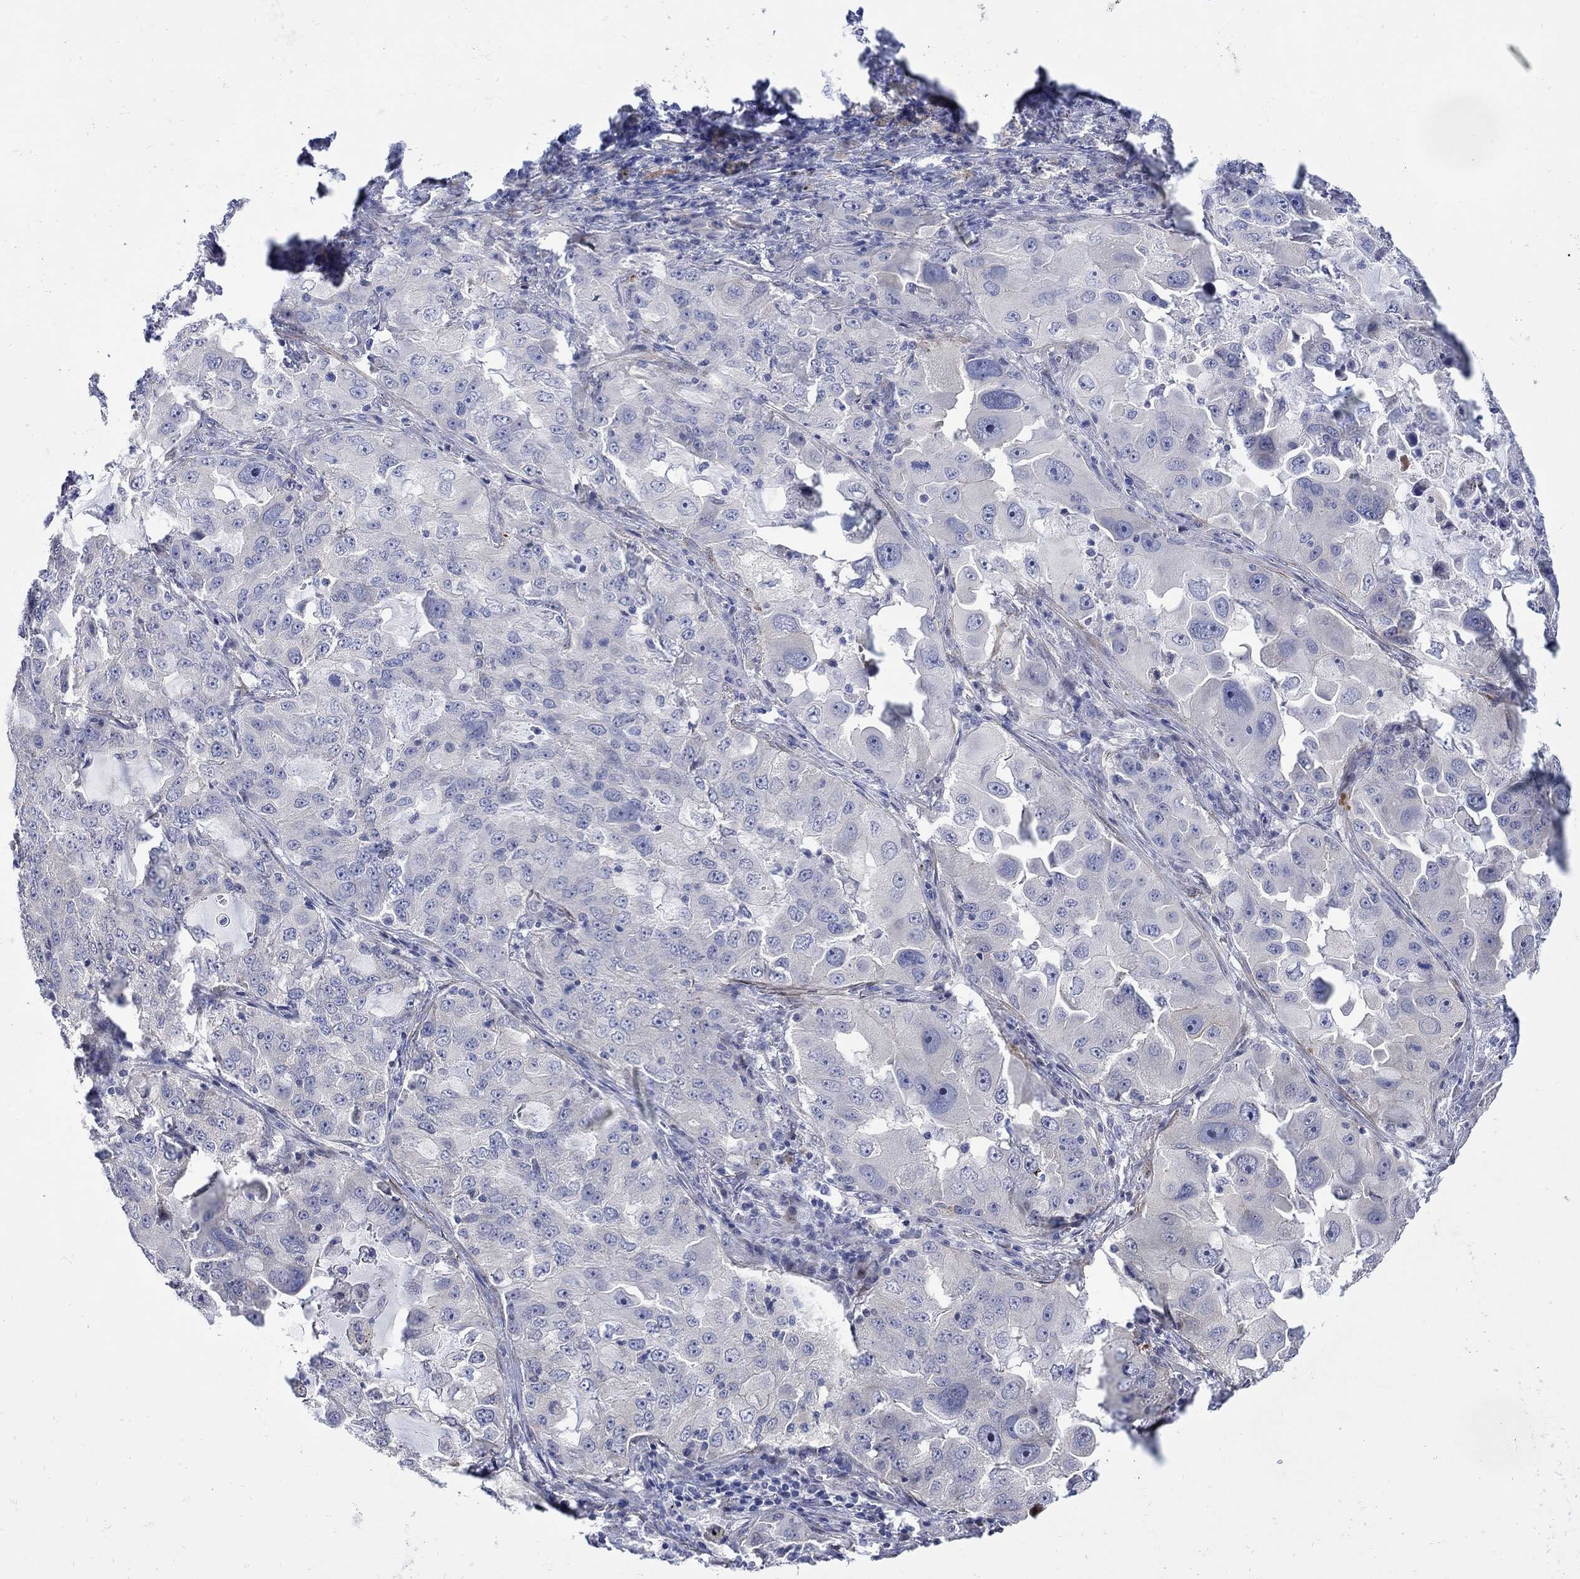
{"staining": {"intensity": "negative", "quantity": "none", "location": "none"}, "tissue": "lung cancer", "cell_type": "Tumor cells", "image_type": "cancer", "snomed": [{"axis": "morphology", "description": "Adenocarcinoma, NOS"}, {"axis": "topography", "description": "Lung"}], "caption": "IHC image of human adenocarcinoma (lung) stained for a protein (brown), which demonstrates no staining in tumor cells. (Stains: DAB (3,3'-diaminobenzidine) IHC with hematoxylin counter stain, Microscopy: brightfield microscopy at high magnification).", "gene": "SCN7A", "patient": {"sex": "female", "age": 61}}